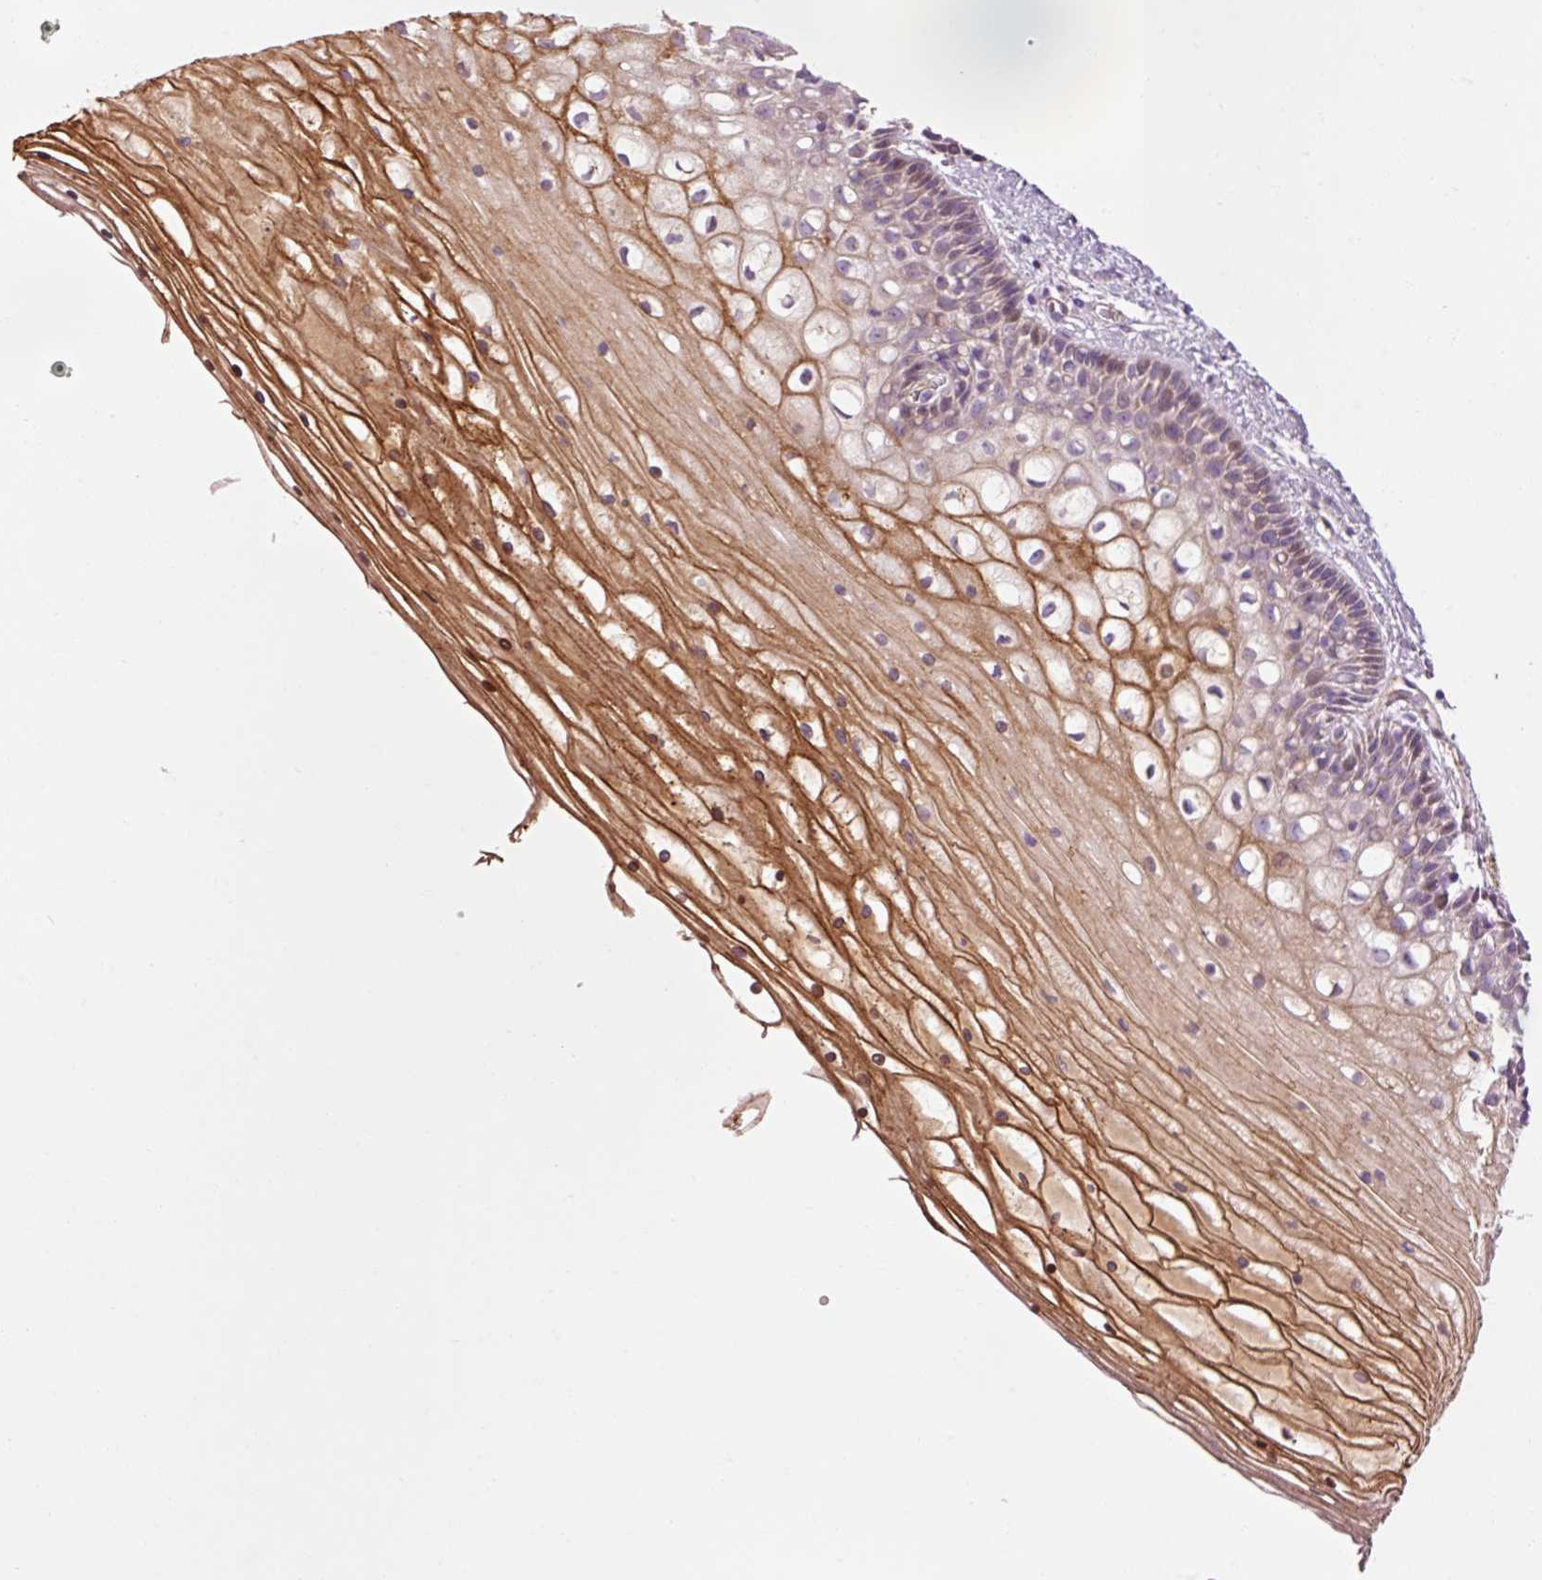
{"staining": {"intensity": "weak", "quantity": "<25%", "location": "cytoplasmic/membranous"}, "tissue": "cervix", "cell_type": "Glandular cells", "image_type": "normal", "snomed": [{"axis": "morphology", "description": "Normal tissue, NOS"}, {"axis": "topography", "description": "Cervix"}], "caption": "Glandular cells are negative for protein expression in normal human cervix. The staining is performed using DAB brown chromogen with nuclei counter-stained in using hematoxylin.", "gene": "ANKRD20A1", "patient": {"sex": "female", "age": 36}}